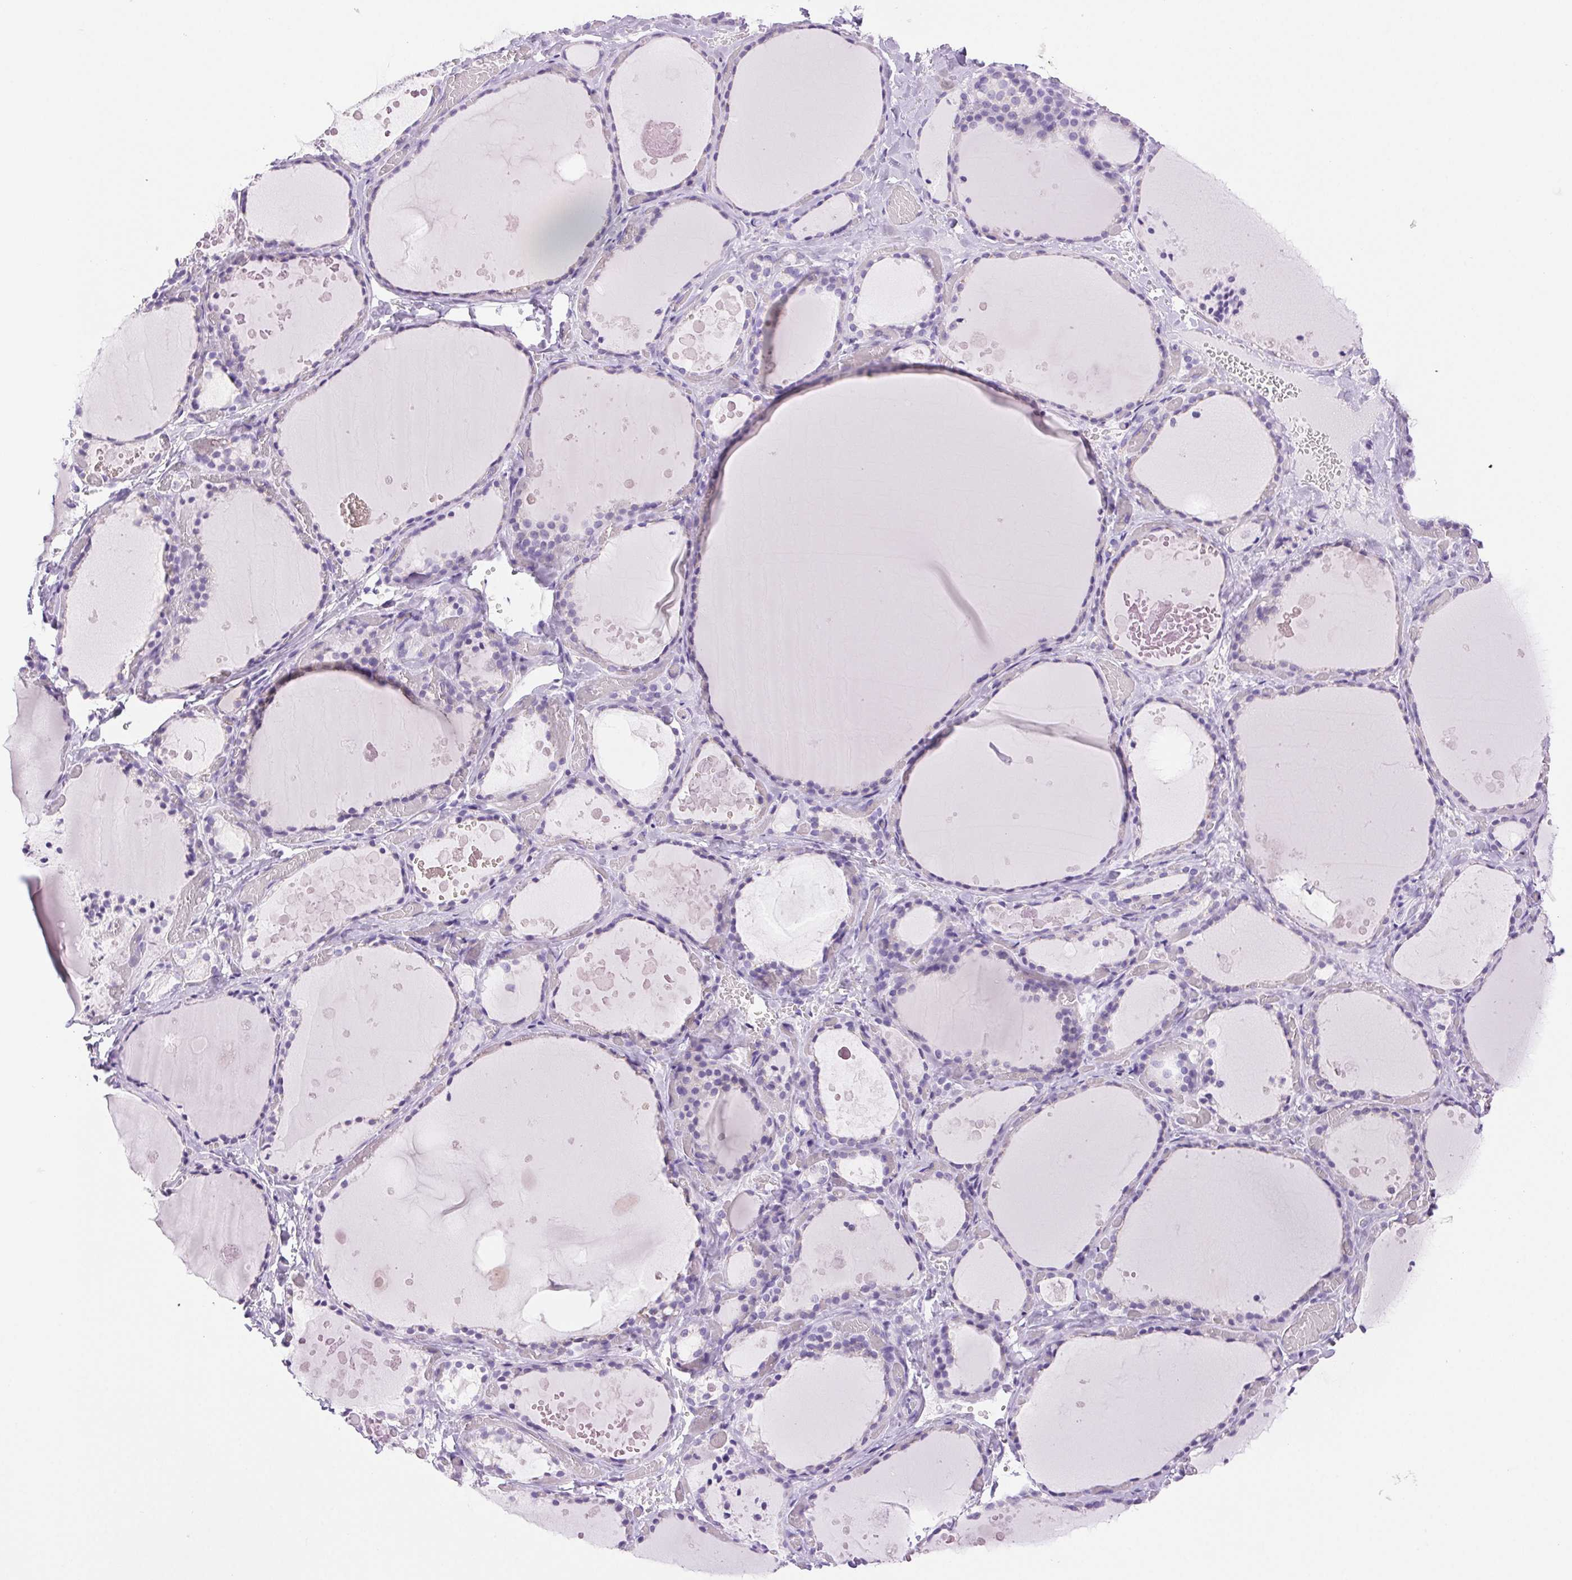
{"staining": {"intensity": "negative", "quantity": "none", "location": "none"}, "tissue": "thyroid gland", "cell_type": "Glandular cells", "image_type": "normal", "snomed": [{"axis": "morphology", "description": "Normal tissue, NOS"}, {"axis": "topography", "description": "Thyroid gland"}], "caption": "Glandular cells show no significant protein positivity in benign thyroid gland.", "gene": "SERPINB3", "patient": {"sex": "female", "age": 56}}